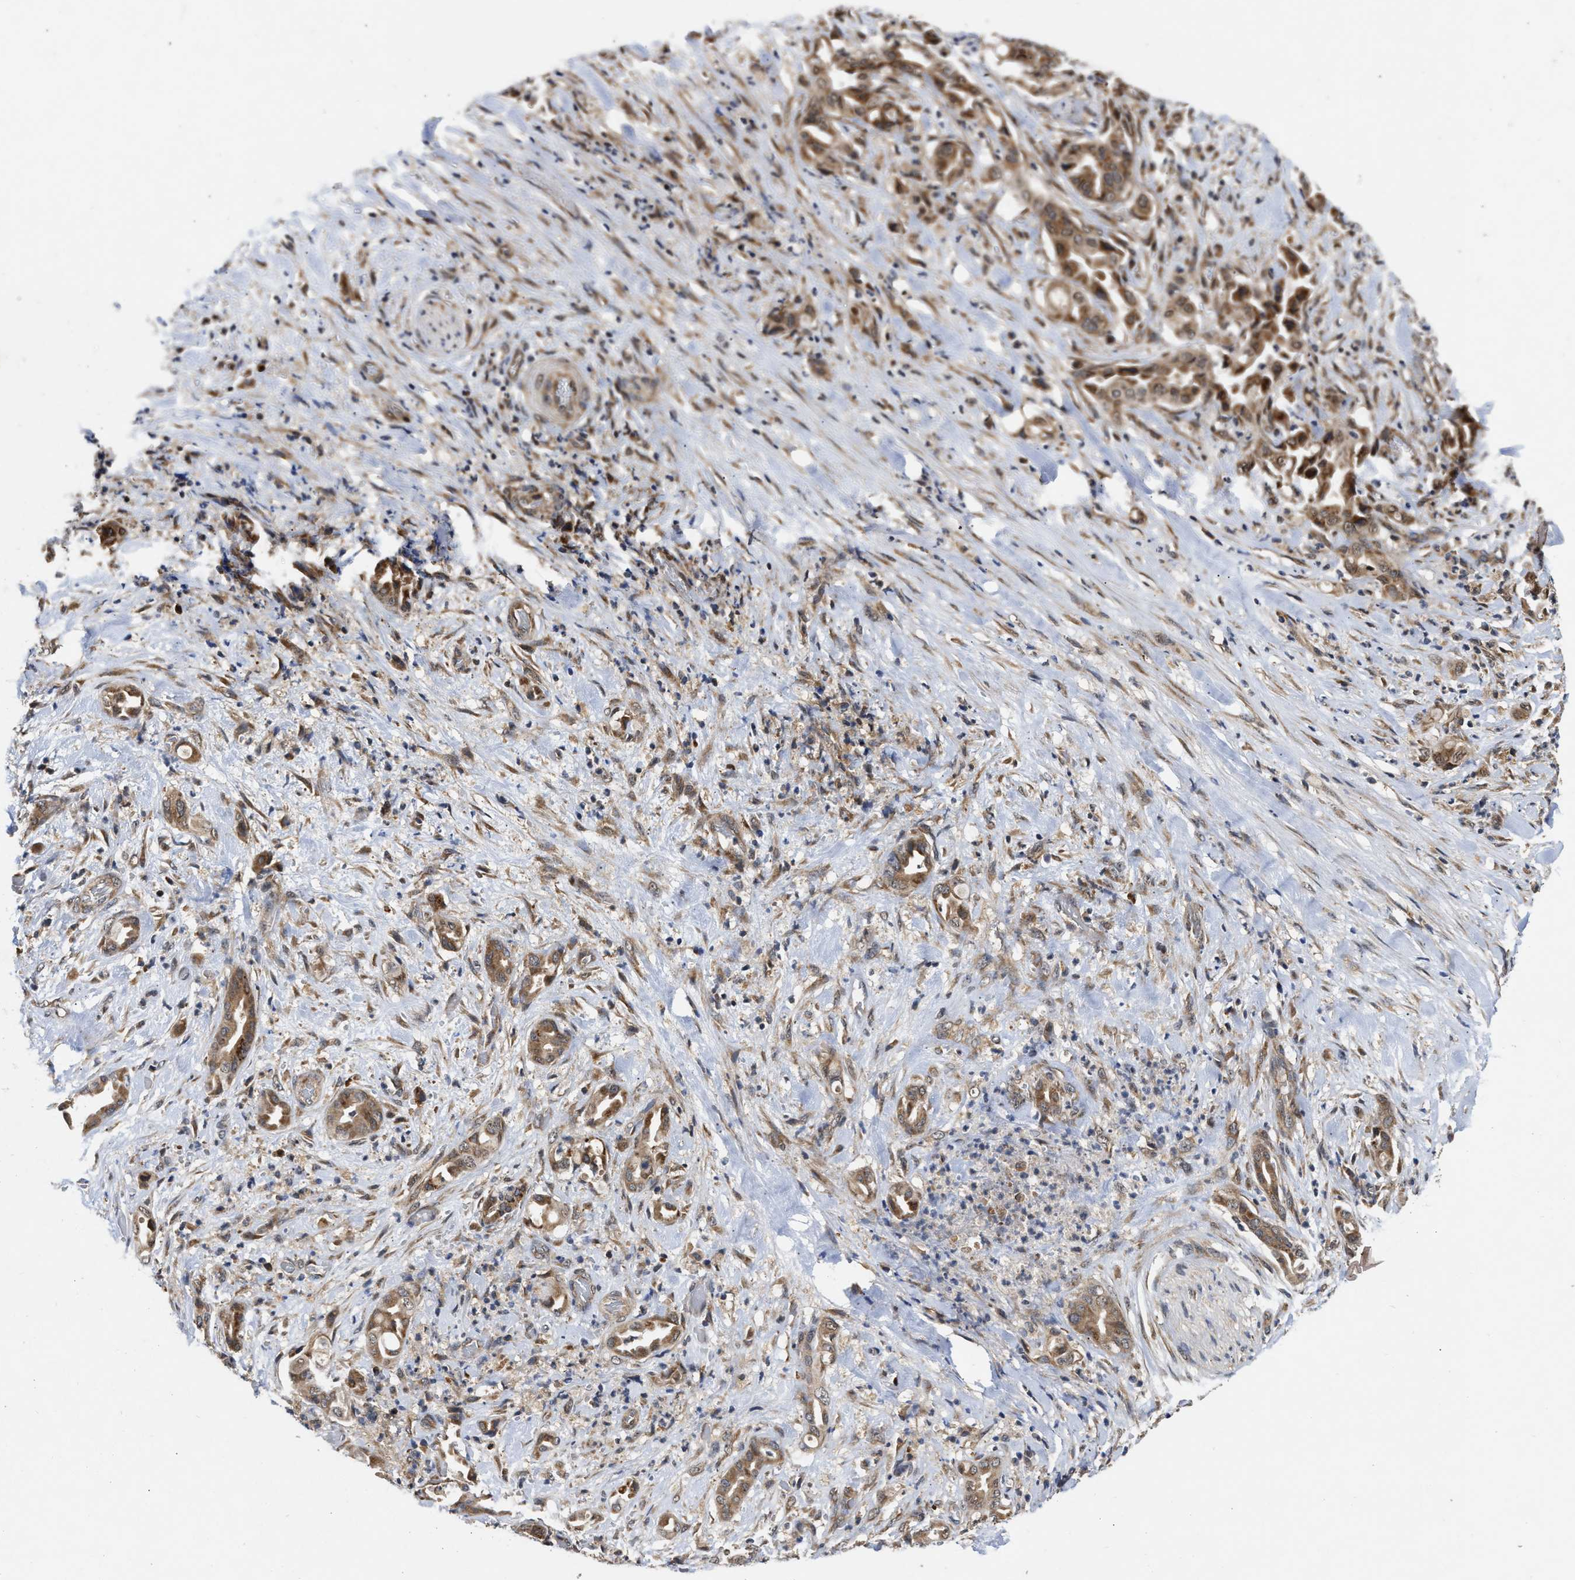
{"staining": {"intensity": "moderate", "quantity": ">75%", "location": "cytoplasmic/membranous"}, "tissue": "liver cancer", "cell_type": "Tumor cells", "image_type": "cancer", "snomed": [{"axis": "morphology", "description": "Cholangiocarcinoma"}, {"axis": "topography", "description": "Liver"}], "caption": "A brown stain shows moderate cytoplasmic/membranous expression of a protein in human liver cholangiocarcinoma tumor cells.", "gene": "CFLAR", "patient": {"sex": "female", "age": 68}}